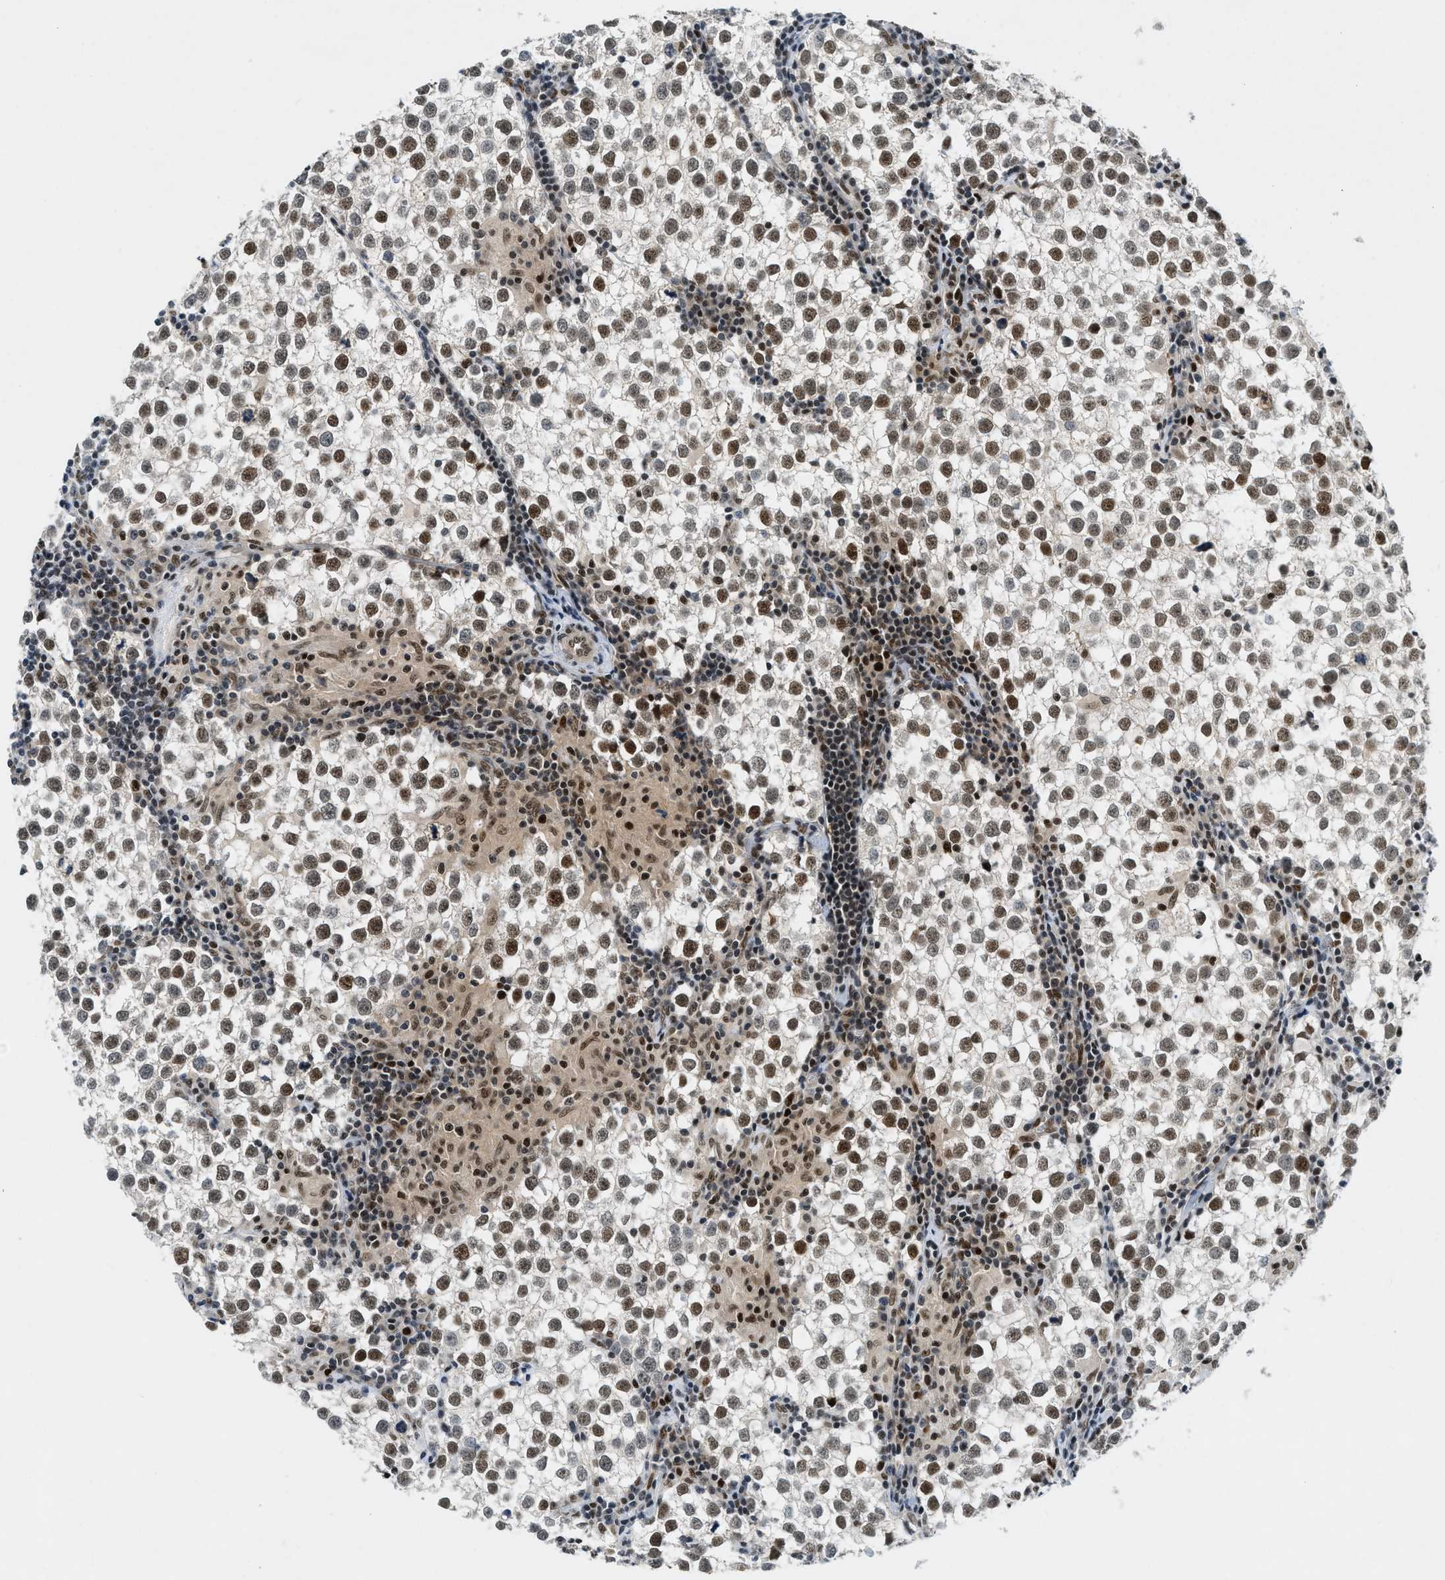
{"staining": {"intensity": "moderate", "quantity": ">75%", "location": "nuclear"}, "tissue": "testis cancer", "cell_type": "Tumor cells", "image_type": "cancer", "snomed": [{"axis": "morphology", "description": "Seminoma, NOS"}, {"axis": "morphology", "description": "Carcinoma, Embryonal, NOS"}, {"axis": "topography", "description": "Testis"}], "caption": "Protein staining exhibits moderate nuclear positivity in about >75% of tumor cells in testis cancer.", "gene": "NCOA1", "patient": {"sex": "male", "age": 36}}